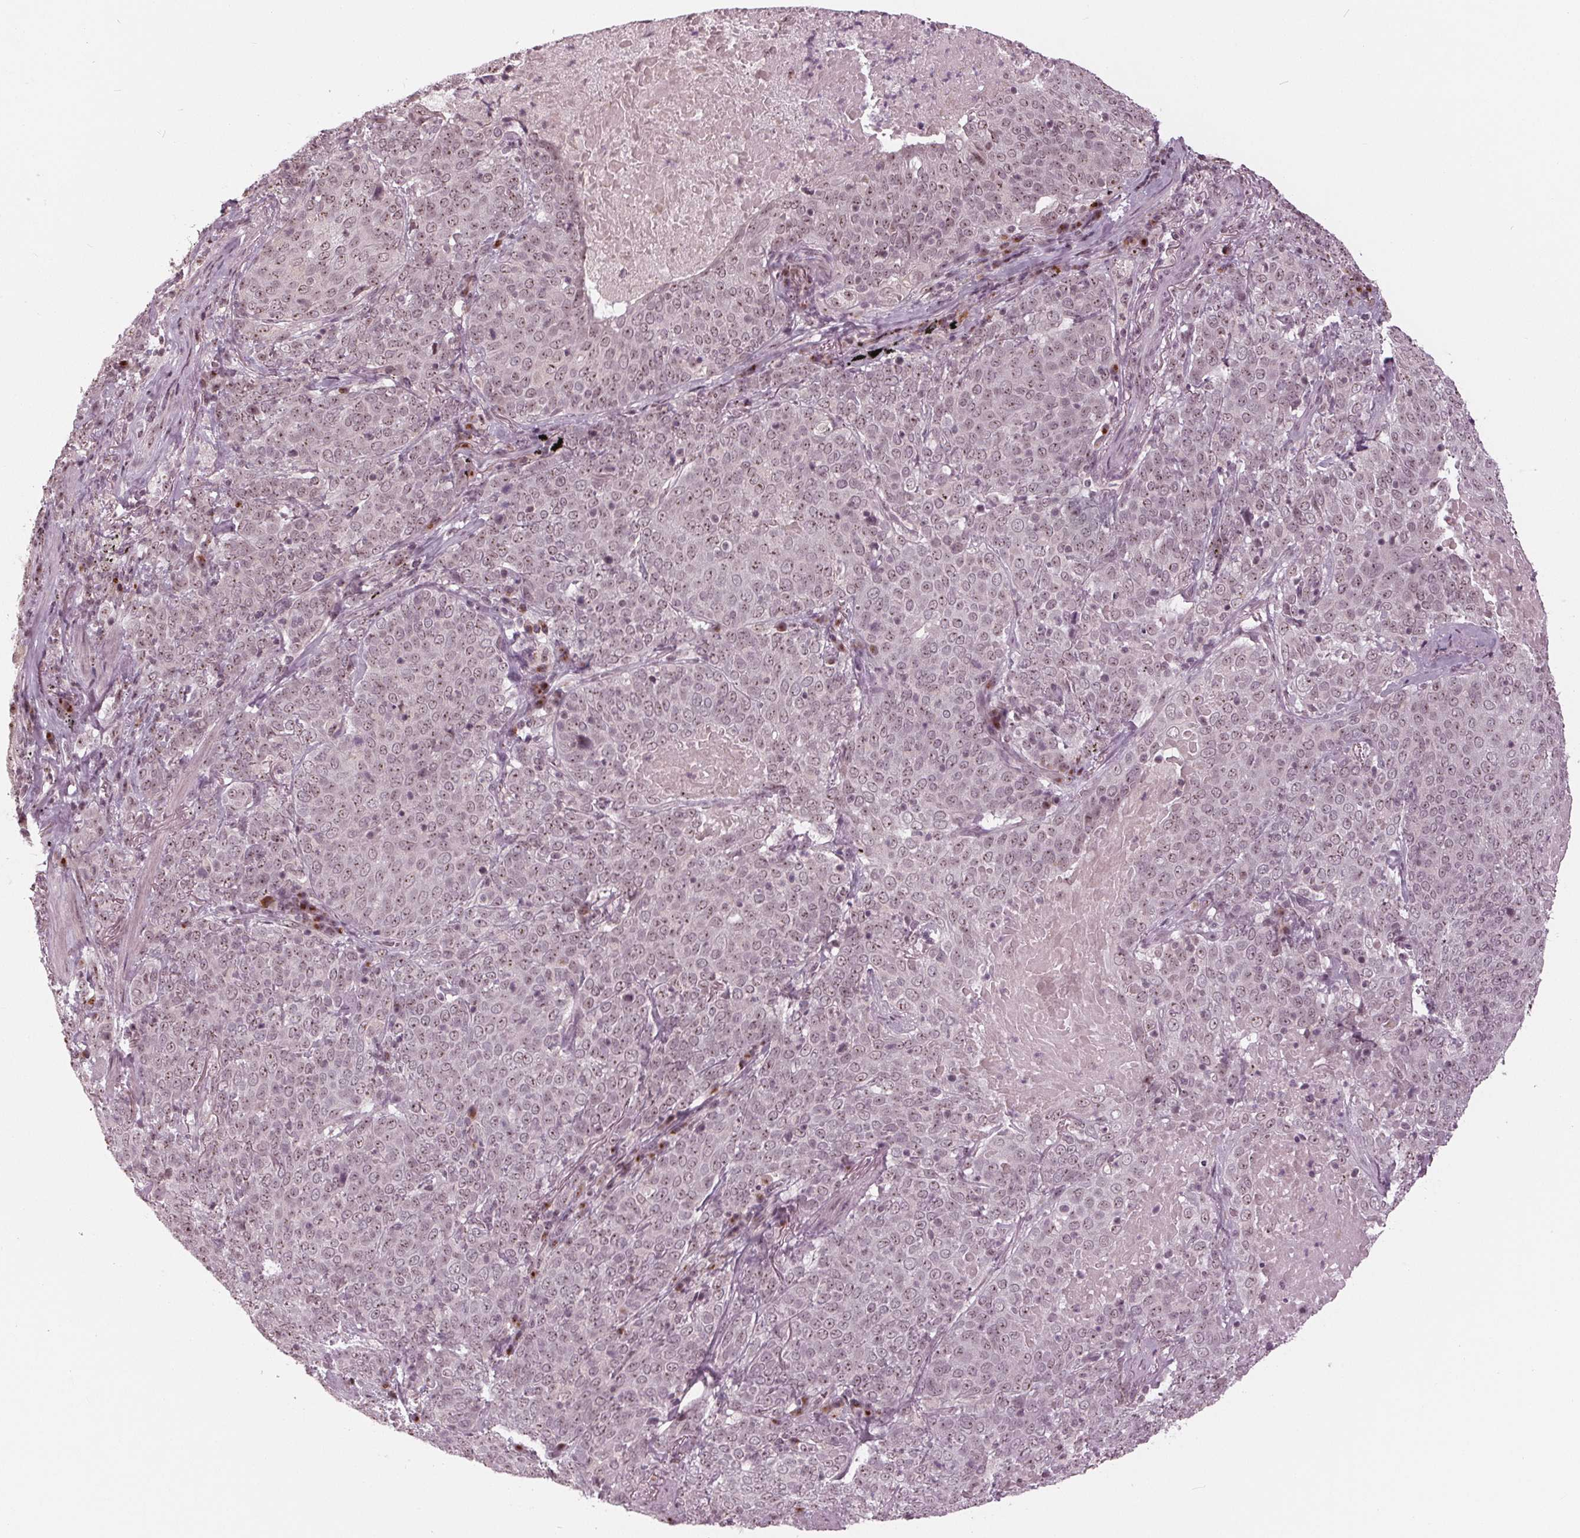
{"staining": {"intensity": "weak", "quantity": ">75%", "location": "nuclear"}, "tissue": "lung cancer", "cell_type": "Tumor cells", "image_type": "cancer", "snomed": [{"axis": "morphology", "description": "Squamous cell carcinoma, NOS"}, {"axis": "topography", "description": "Lung"}], "caption": "High-power microscopy captured an IHC image of lung squamous cell carcinoma, revealing weak nuclear expression in about >75% of tumor cells.", "gene": "SLX4", "patient": {"sex": "male", "age": 82}}